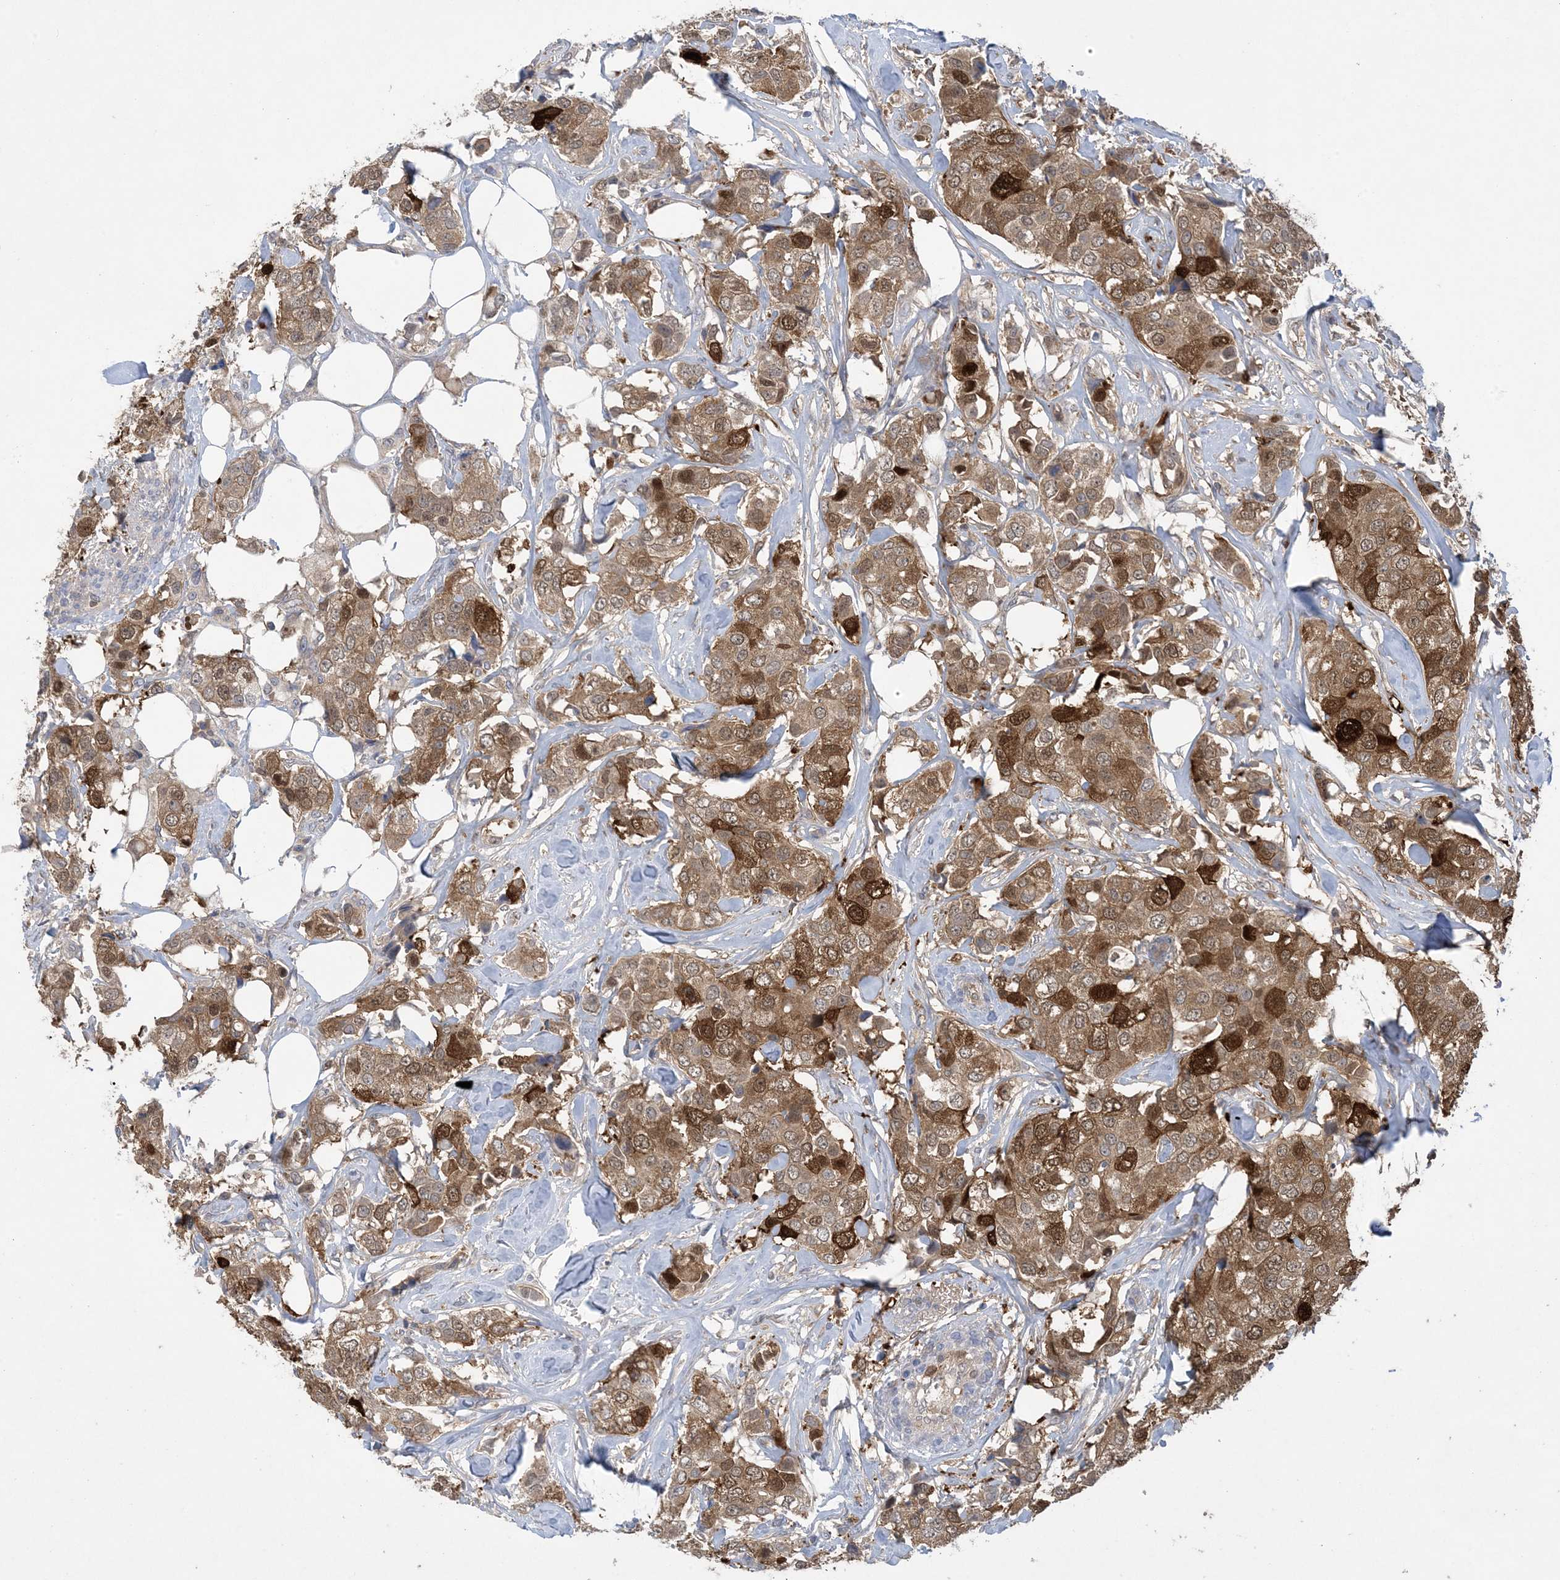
{"staining": {"intensity": "strong", "quantity": ">75%", "location": "cytoplasmic/membranous,nuclear"}, "tissue": "breast cancer", "cell_type": "Tumor cells", "image_type": "cancer", "snomed": [{"axis": "morphology", "description": "Duct carcinoma"}, {"axis": "topography", "description": "Breast"}], "caption": "IHC histopathology image of neoplastic tissue: breast cancer stained using immunohistochemistry (IHC) exhibits high levels of strong protein expression localized specifically in the cytoplasmic/membranous and nuclear of tumor cells, appearing as a cytoplasmic/membranous and nuclear brown color.", "gene": "HMGCS1", "patient": {"sex": "female", "age": 80}}